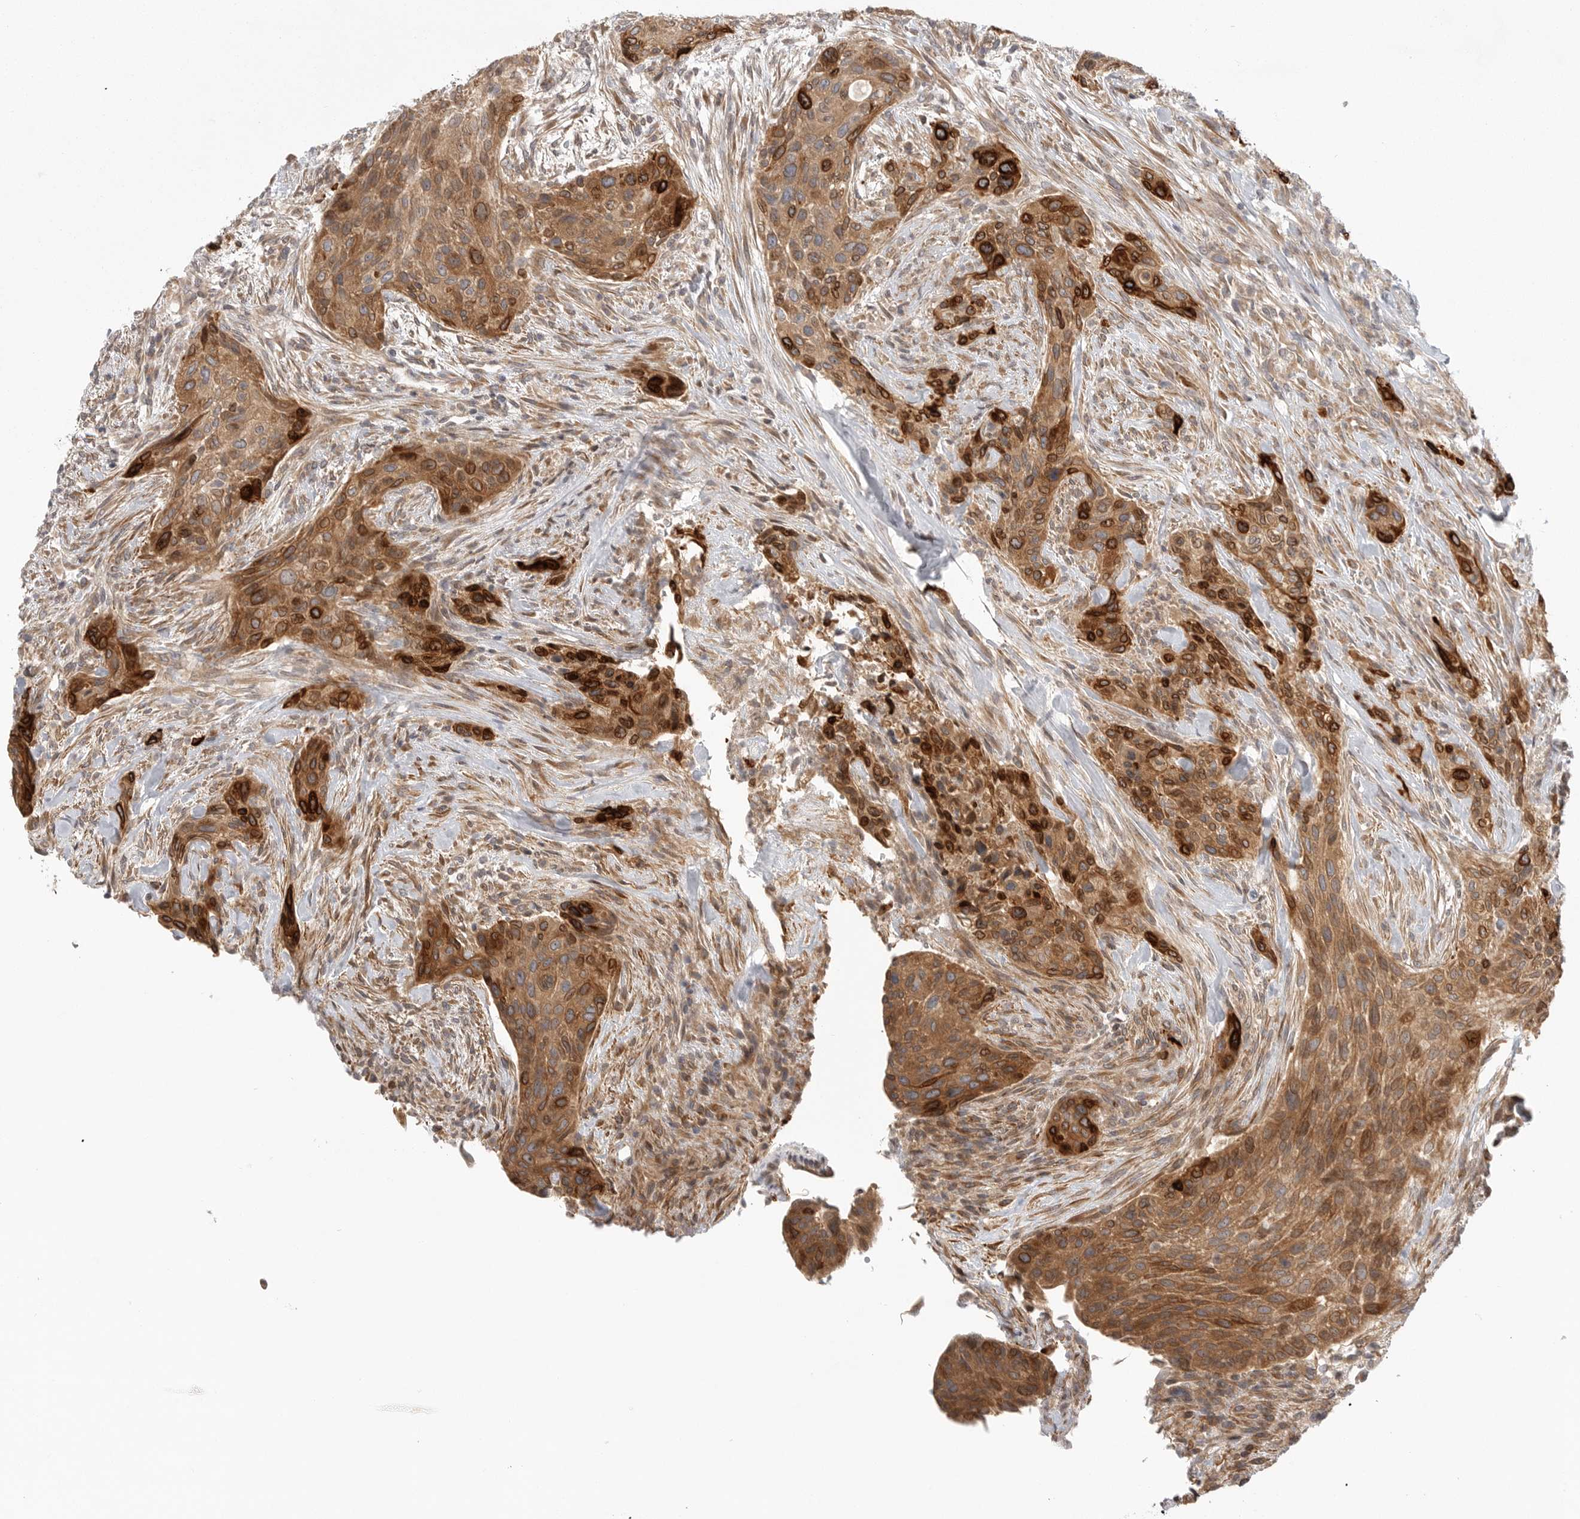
{"staining": {"intensity": "strong", "quantity": ">75%", "location": "cytoplasmic/membranous"}, "tissue": "urothelial cancer", "cell_type": "Tumor cells", "image_type": "cancer", "snomed": [{"axis": "morphology", "description": "Urothelial carcinoma, High grade"}, {"axis": "topography", "description": "Urinary bladder"}], "caption": "The histopathology image reveals immunohistochemical staining of high-grade urothelial carcinoma. There is strong cytoplasmic/membranous expression is identified in about >75% of tumor cells.", "gene": "CCPG1", "patient": {"sex": "male", "age": 35}}